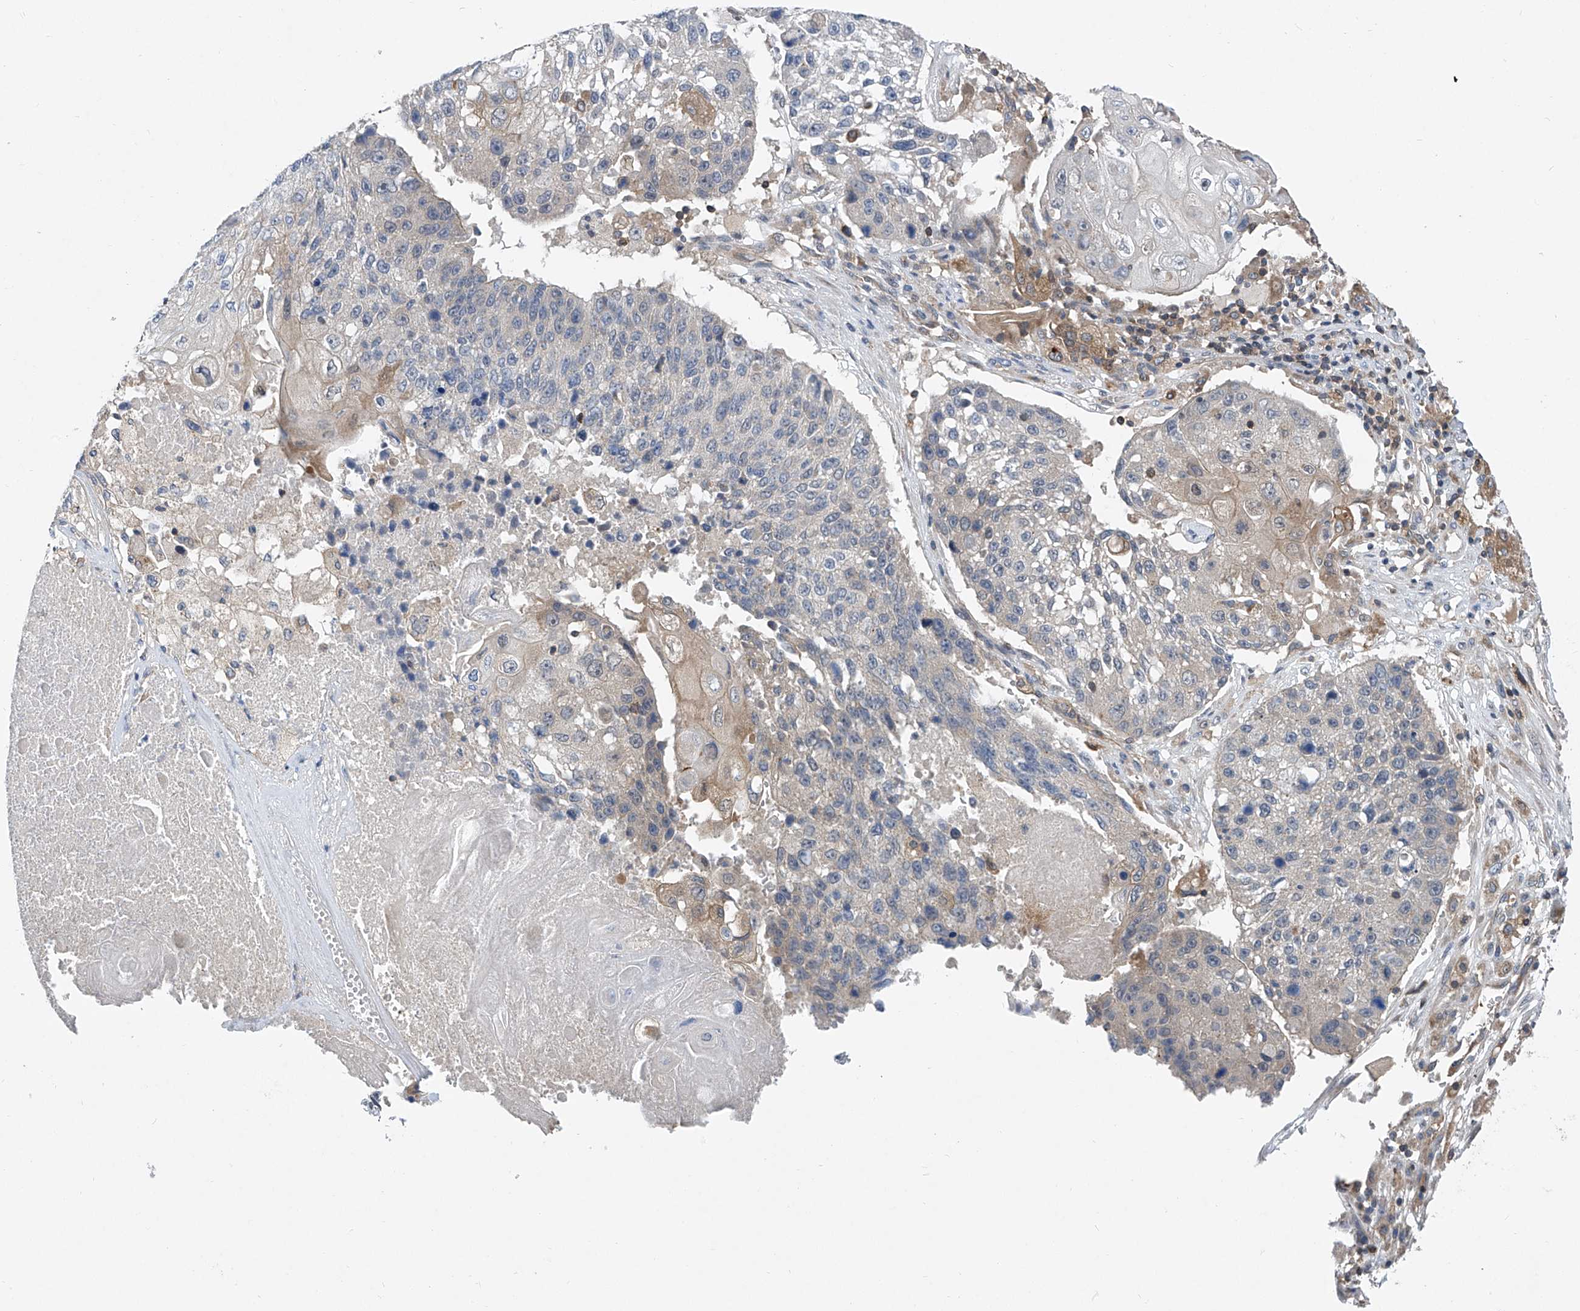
{"staining": {"intensity": "negative", "quantity": "none", "location": "none"}, "tissue": "lung cancer", "cell_type": "Tumor cells", "image_type": "cancer", "snomed": [{"axis": "morphology", "description": "Squamous cell carcinoma, NOS"}, {"axis": "topography", "description": "Lung"}], "caption": "DAB immunohistochemical staining of human squamous cell carcinoma (lung) demonstrates no significant staining in tumor cells.", "gene": "TRIM38", "patient": {"sex": "male", "age": 61}}